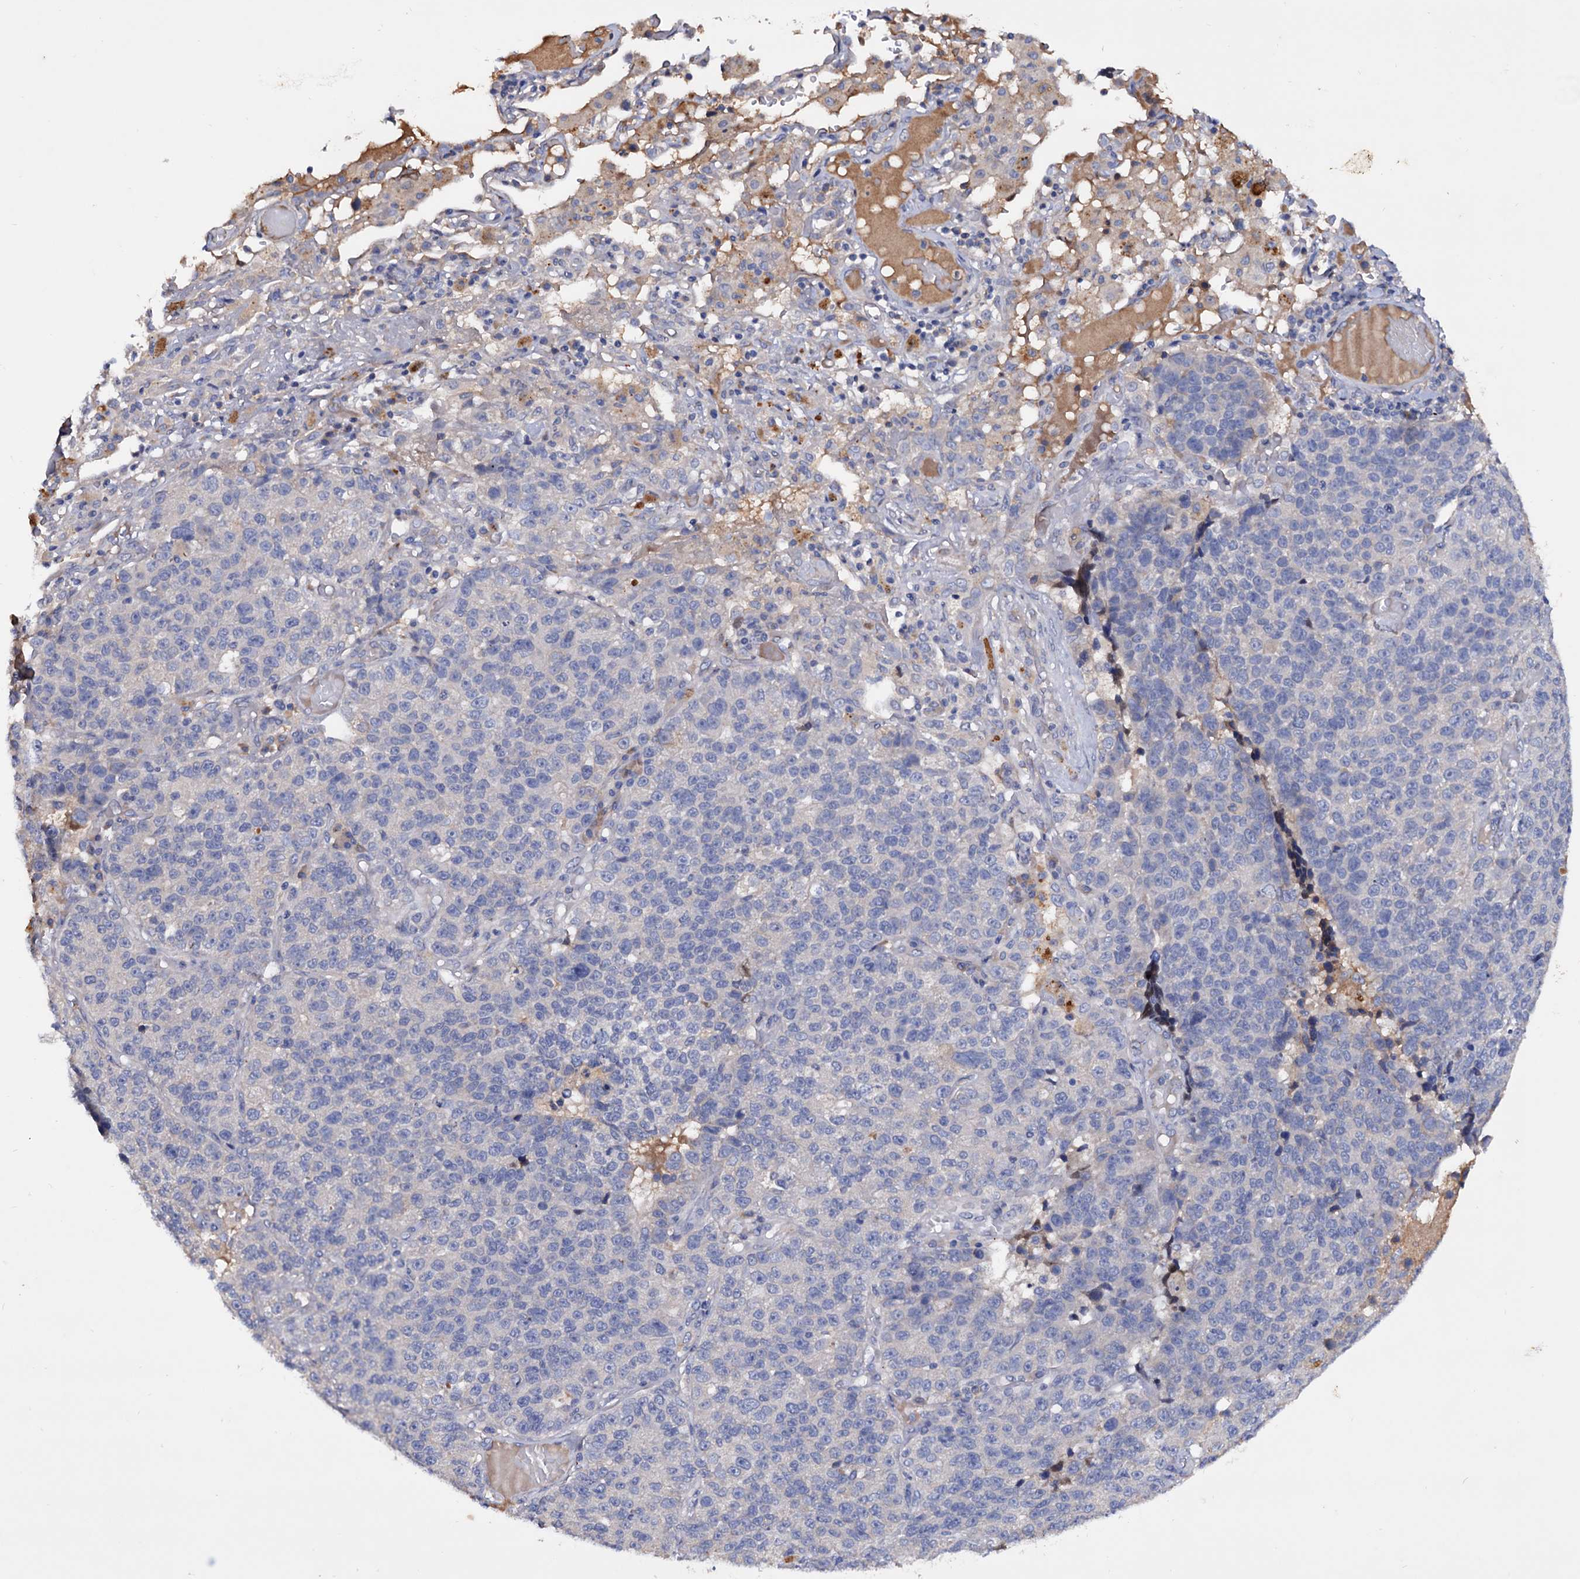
{"staining": {"intensity": "negative", "quantity": "none", "location": "none"}, "tissue": "lung cancer", "cell_type": "Tumor cells", "image_type": "cancer", "snomed": [{"axis": "morphology", "description": "Adenocarcinoma, NOS"}, {"axis": "topography", "description": "Lung"}], "caption": "There is no significant staining in tumor cells of adenocarcinoma (lung).", "gene": "NPAS4", "patient": {"sex": "male", "age": 49}}